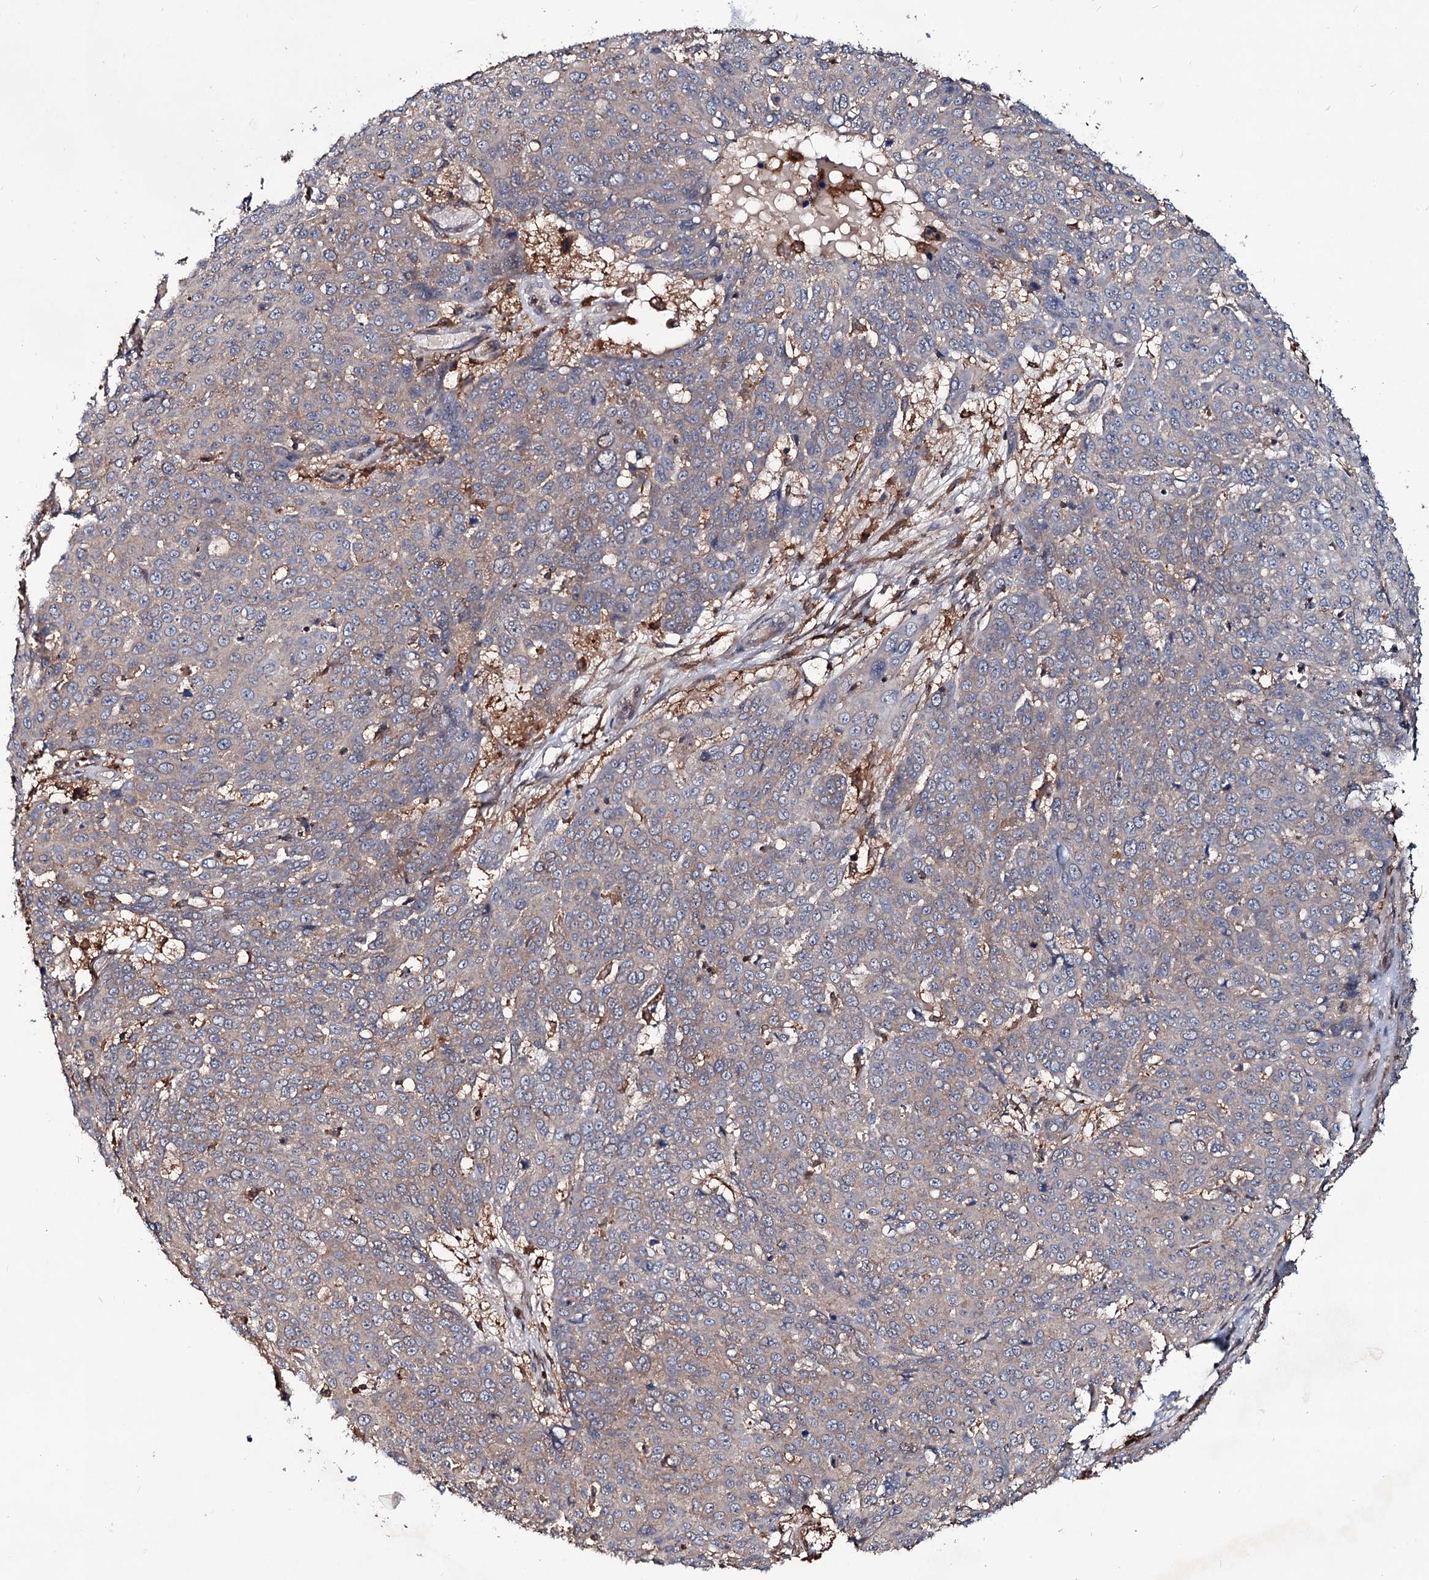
{"staining": {"intensity": "weak", "quantity": "<25%", "location": "cytoplasmic/membranous"}, "tissue": "skin cancer", "cell_type": "Tumor cells", "image_type": "cancer", "snomed": [{"axis": "morphology", "description": "Squamous cell carcinoma, NOS"}, {"axis": "topography", "description": "Skin"}], "caption": "High power microscopy image of an immunohistochemistry image of skin squamous cell carcinoma, revealing no significant positivity in tumor cells.", "gene": "GRIP1", "patient": {"sex": "male", "age": 71}}